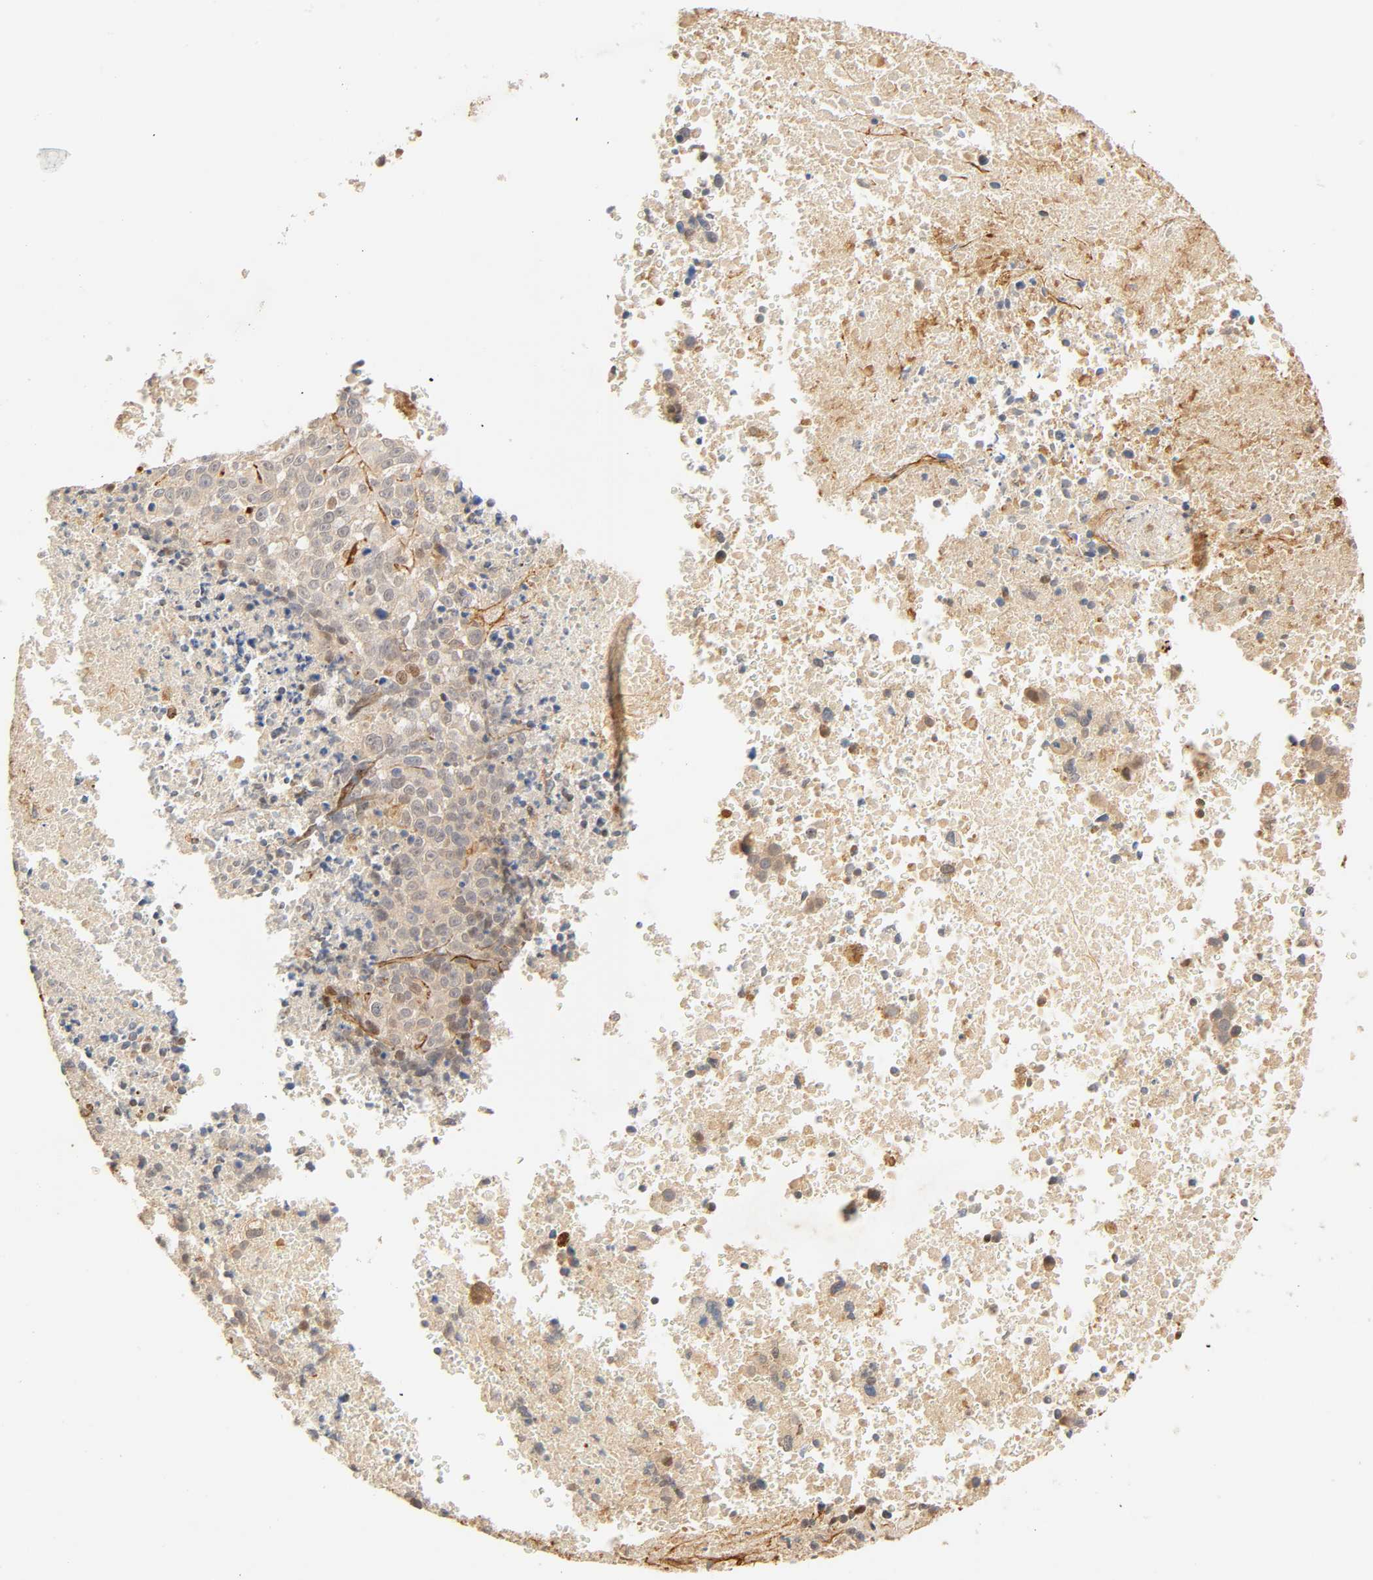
{"staining": {"intensity": "weak", "quantity": "<25%", "location": "cytoplasmic/membranous"}, "tissue": "melanoma", "cell_type": "Tumor cells", "image_type": "cancer", "snomed": [{"axis": "morphology", "description": "Malignant melanoma, Metastatic site"}, {"axis": "topography", "description": "Cerebral cortex"}], "caption": "Tumor cells show no significant expression in melanoma.", "gene": "CACNA1G", "patient": {"sex": "female", "age": 52}}